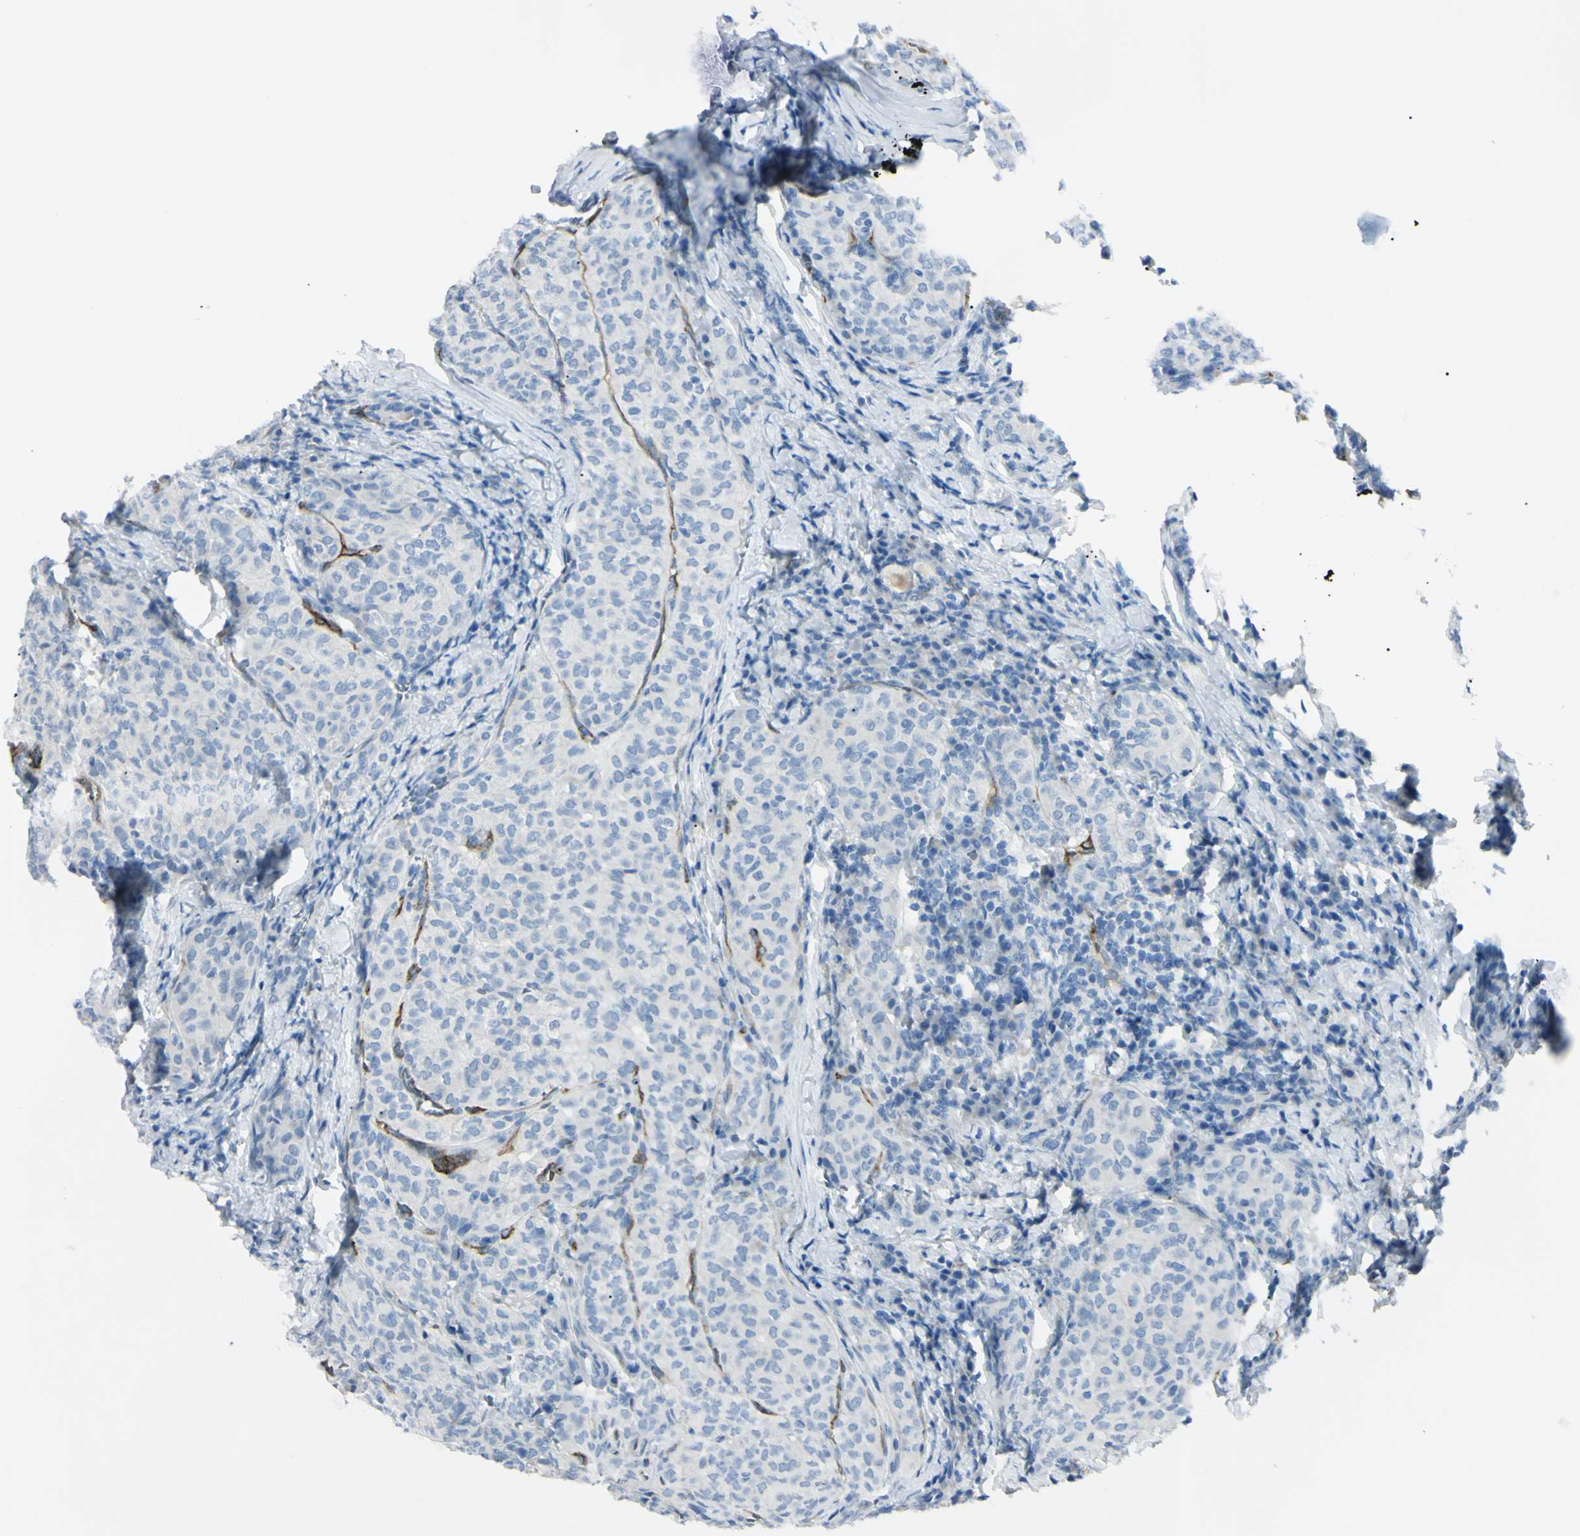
{"staining": {"intensity": "negative", "quantity": "none", "location": "none"}, "tissue": "thyroid cancer", "cell_type": "Tumor cells", "image_type": "cancer", "snomed": [{"axis": "morphology", "description": "Normal tissue, NOS"}, {"axis": "morphology", "description": "Papillary adenocarcinoma, NOS"}, {"axis": "topography", "description": "Thyroid gland"}], "caption": "Immunohistochemistry (IHC) micrograph of human thyroid cancer (papillary adenocarcinoma) stained for a protein (brown), which reveals no staining in tumor cells. (Brightfield microscopy of DAB immunohistochemistry (IHC) at high magnification).", "gene": "FOLH1", "patient": {"sex": "female", "age": 30}}